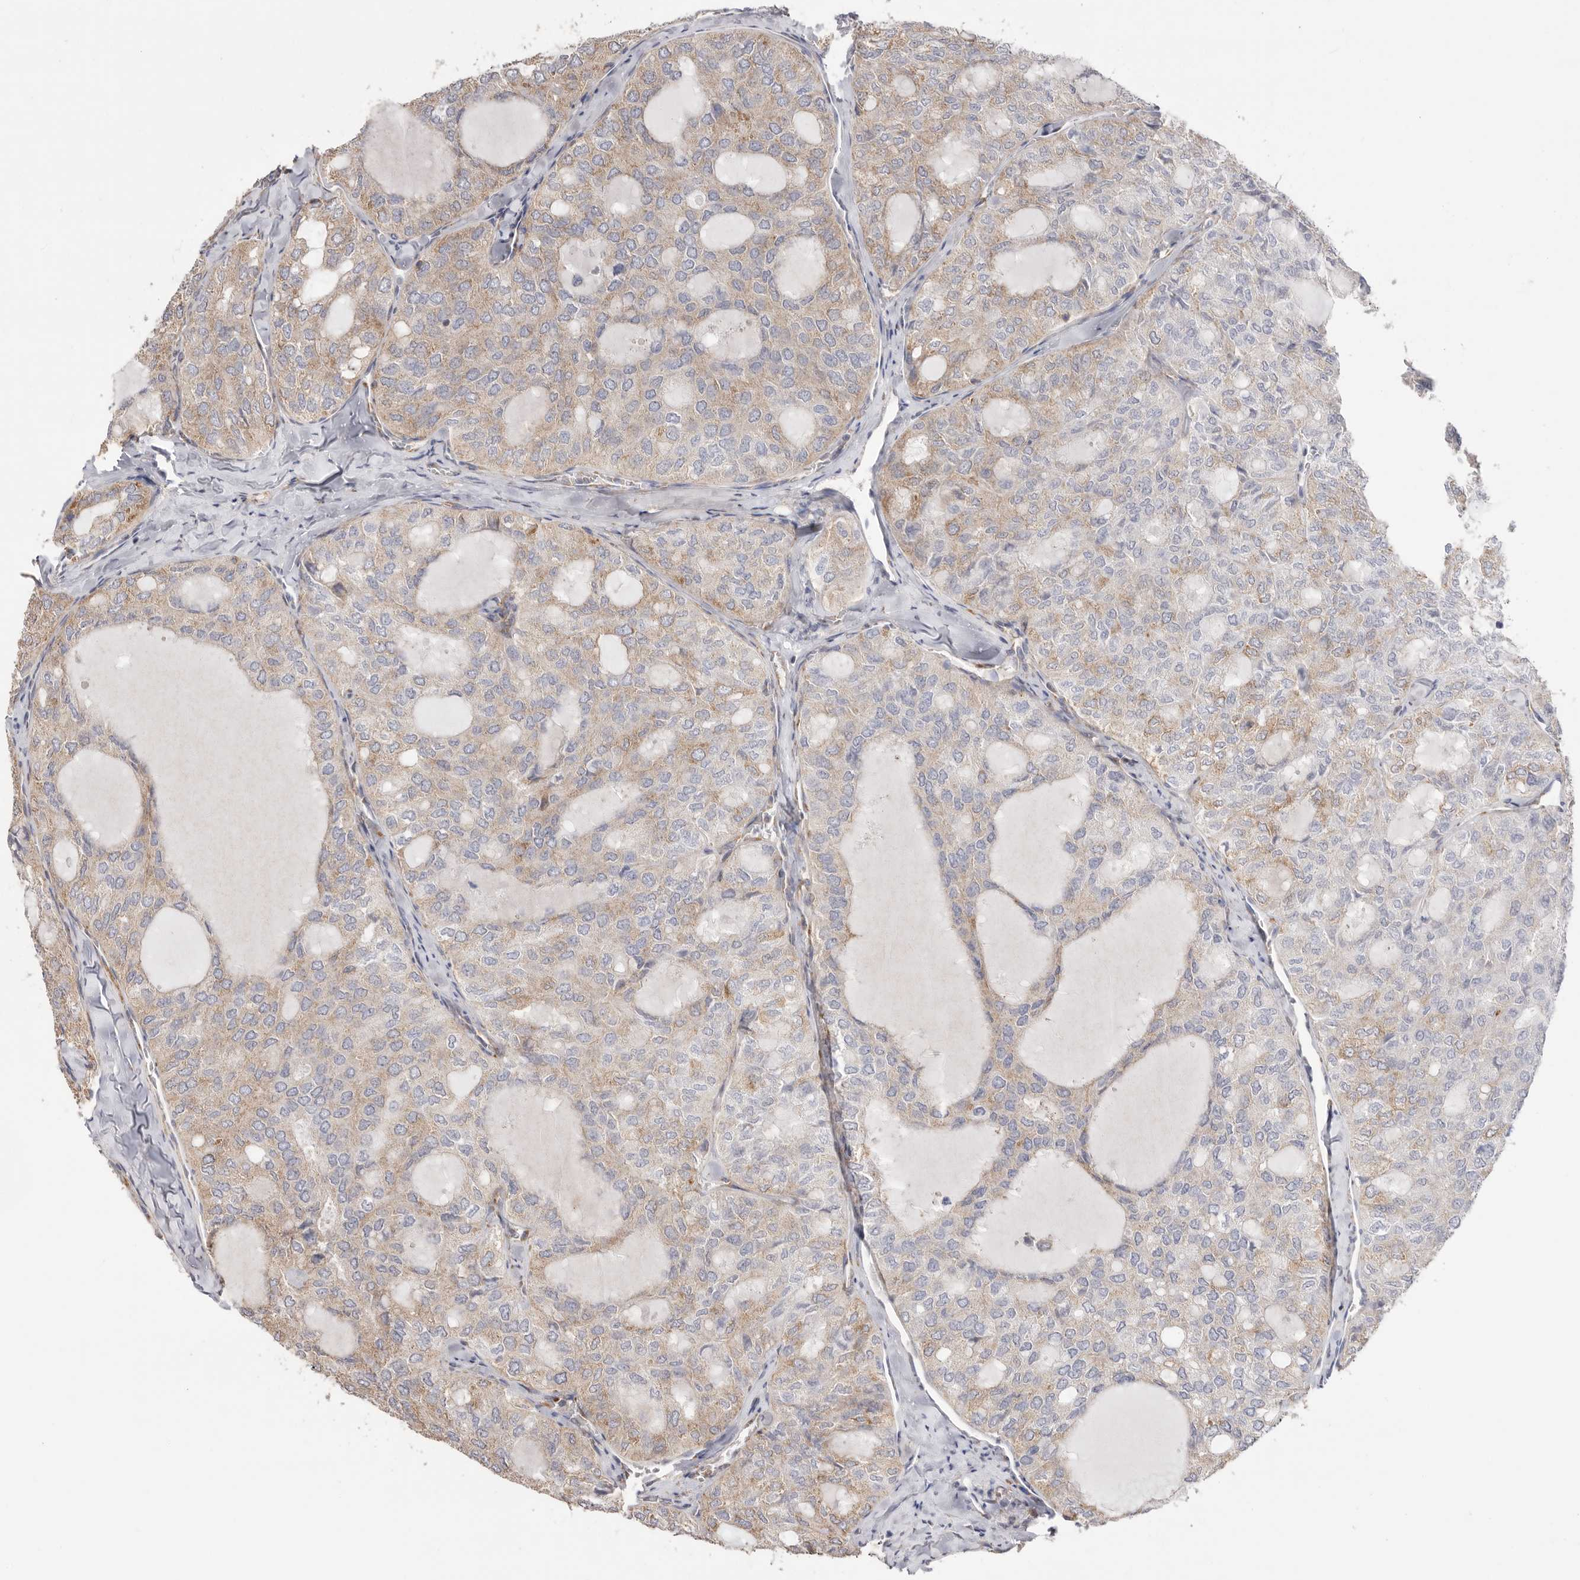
{"staining": {"intensity": "weak", "quantity": ">75%", "location": "cytoplasmic/membranous"}, "tissue": "thyroid cancer", "cell_type": "Tumor cells", "image_type": "cancer", "snomed": [{"axis": "morphology", "description": "Follicular adenoma carcinoma, NOS"}, {"axis": "topography", "description": "Thyroid gland"}], "caption": "Immunohistochemistry histopathology image of human follicular adenoma carcinoma (thyroid) stained for a protein (brown), which exhibits low levels of weak cytoplasmic/membranous expression in about >75% of tumor cells.", "gene": "SERBP1", "patient": {"sex": "male", "age": 75}}